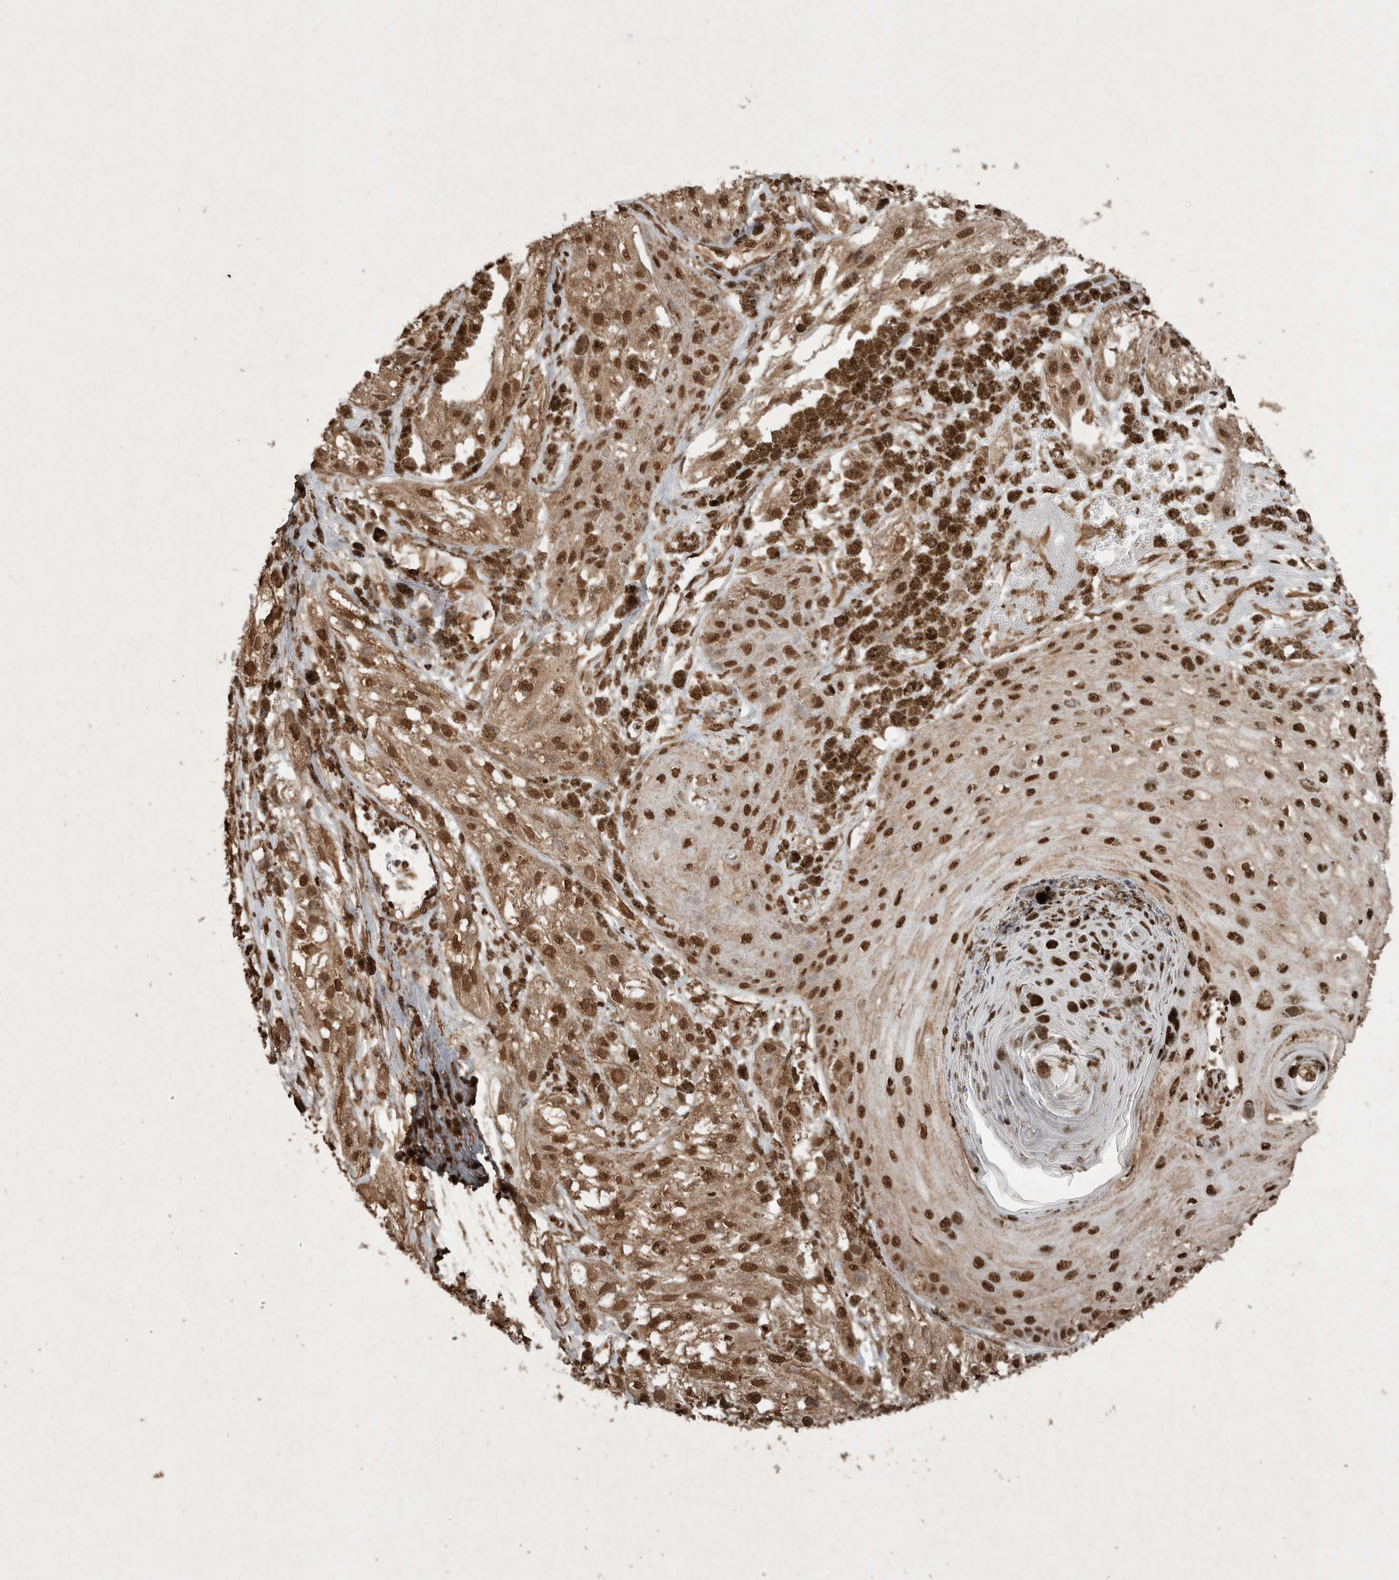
{"staining": {"intensity": "strong", "quantity": ">75%", "location": "cytoplasmic/membranous,nuclear"}, "tissue": "melanoma", "cell_type": "Tumor cells", "image_type": "cancer", "snomed": [{"axis": "morphology", "description": "Malignant melanoma, NOS"}, {"axis": "topography", "description": "Skin"}], "caption": "About >75% of tumor cells in melanoma demonstrate strong cytoplasmic/membranous and nuclear protein positivity as visualized by brown immunohistochemical staining.", "gene": "FSTL3", "patient": {"sex": "male", "age": 88}}